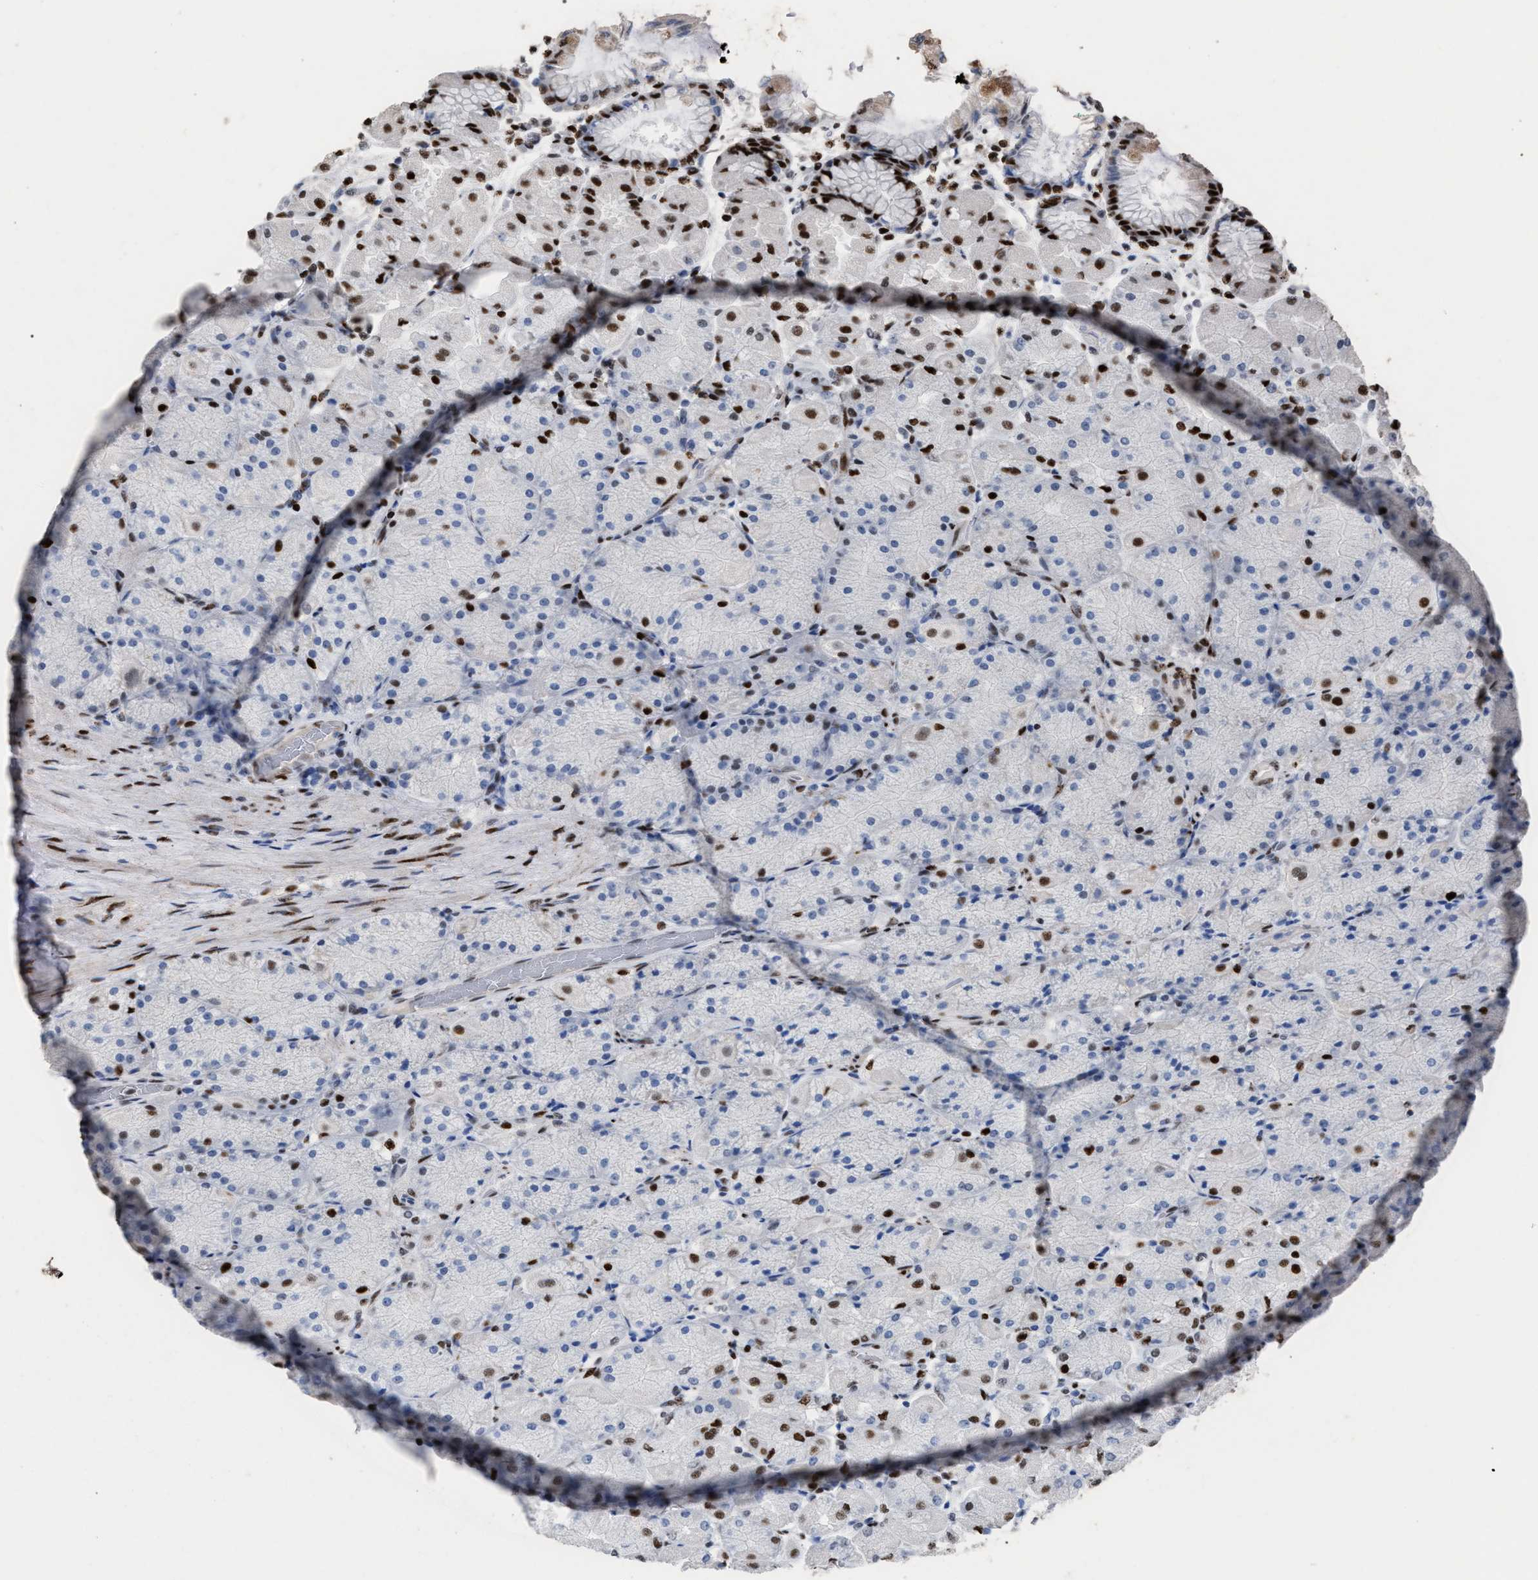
{"staining": {"intensity": "strong", "quantity": "25%-75%", "location": "nuclear"}, "tissue": "stomach", "cell_type": "Glandular cells", "image_type": "normal", "snomed": [{"axis": "morphology", "description": "Normal tissue, NOS"}, {"axis": "topography", "description": "Stomach, upper"}], "caption": "A brown stain shows strong nuclear positivity of a protein in glandular cells of normal human stomach.", "gene": "TP53BP1", "patient": {"sex": "female", "age": 56}}